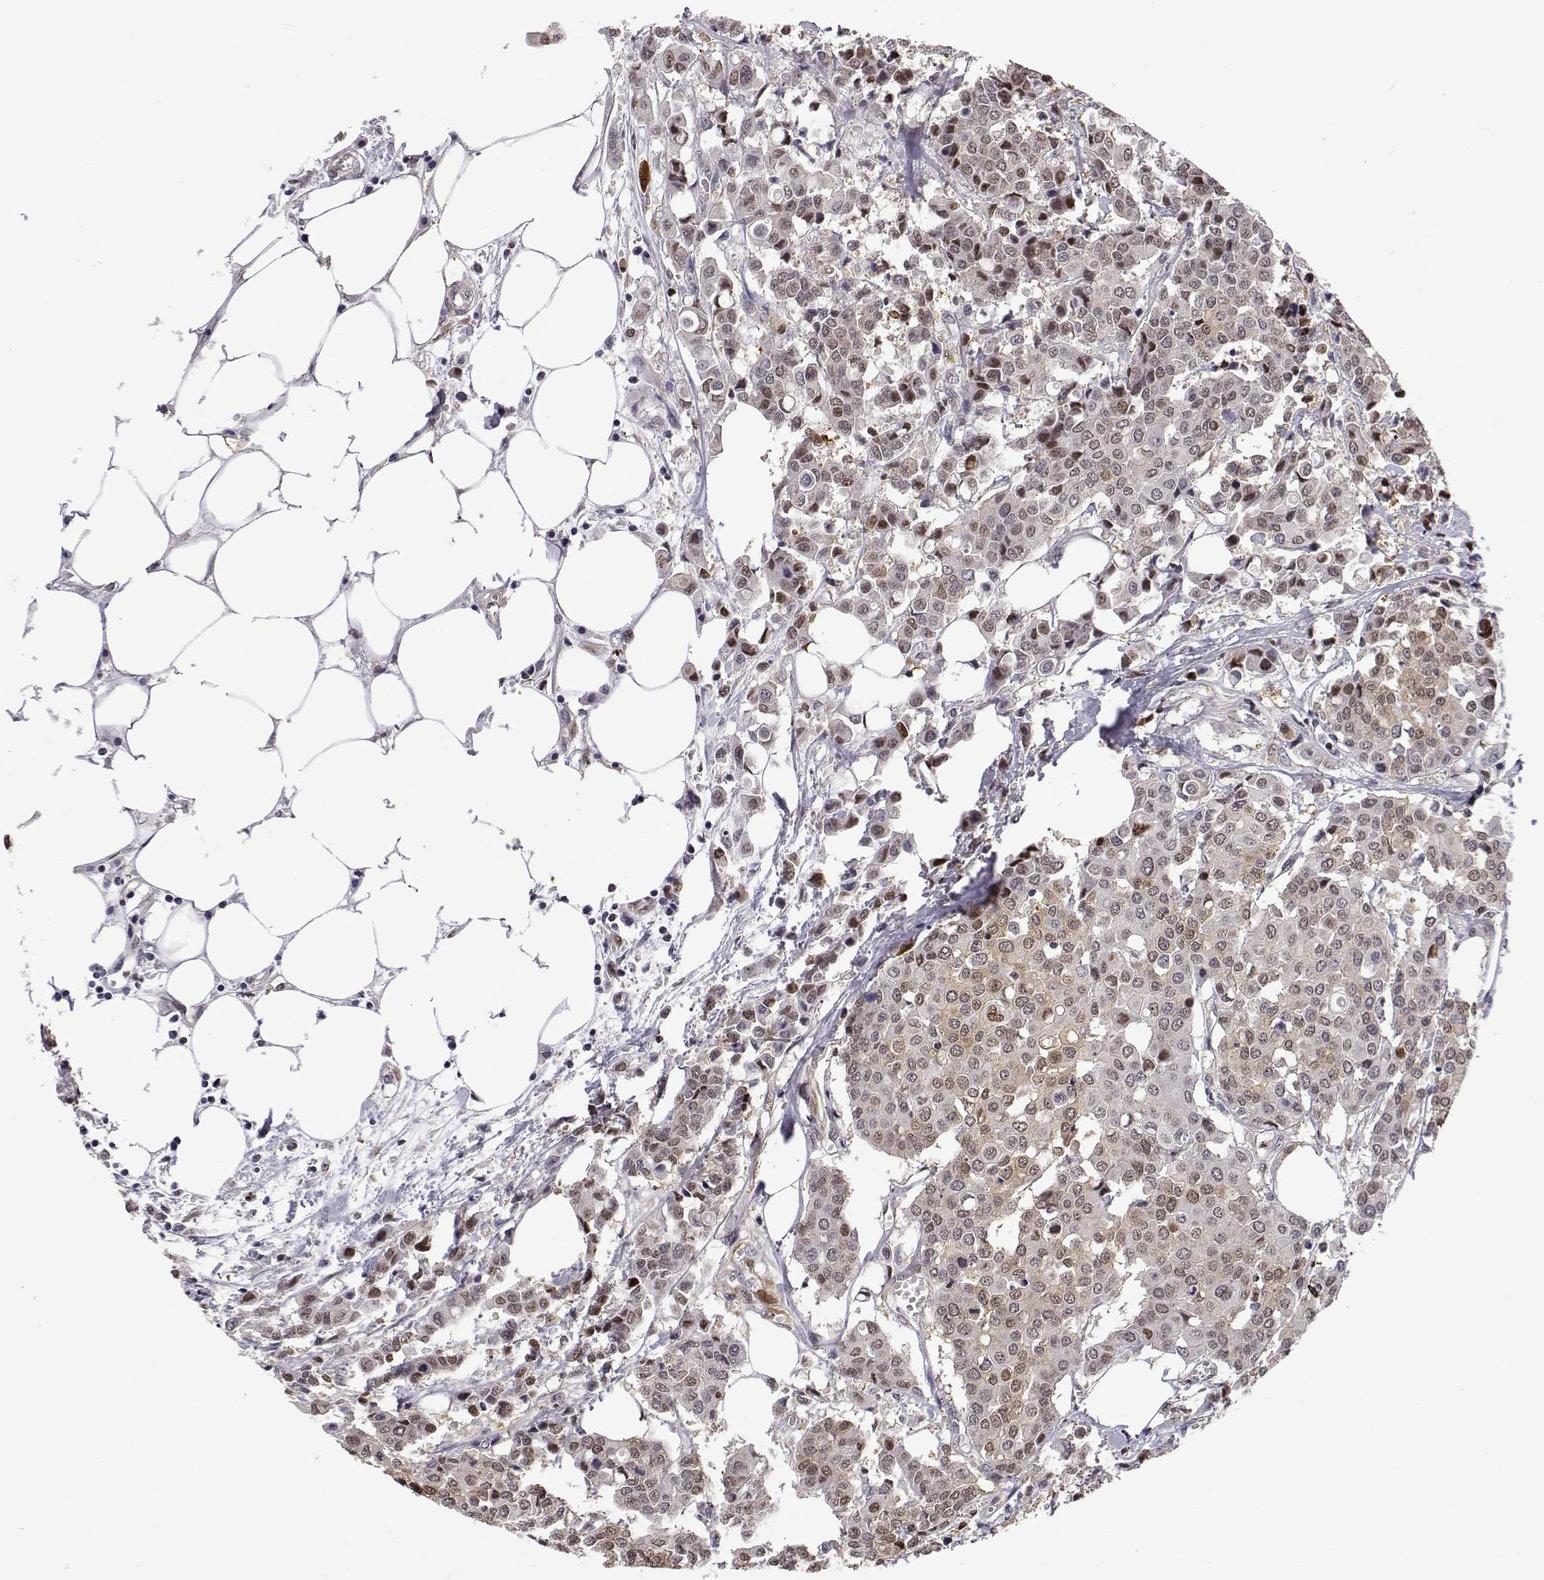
{"staining": {"intensity": "moderate", "quantity": ">75%", "location": "nuclear"}, "tissue": "carcinoid", "cell_type": "Tumor cells", "image_type": "cancer", "snomed": [{"axis": "morphology", "description": "Carcinoid, malignant, NOS"}, {"axis": "topography", "description": "Colon"}], "caption": "This is a histology image of immunohistochemistry staining of carcinoid, which shows moderate staining in the nuclear of tumor cells.", "gene": "PHGDH", "patient": {"sex": "male", "age": 81}}